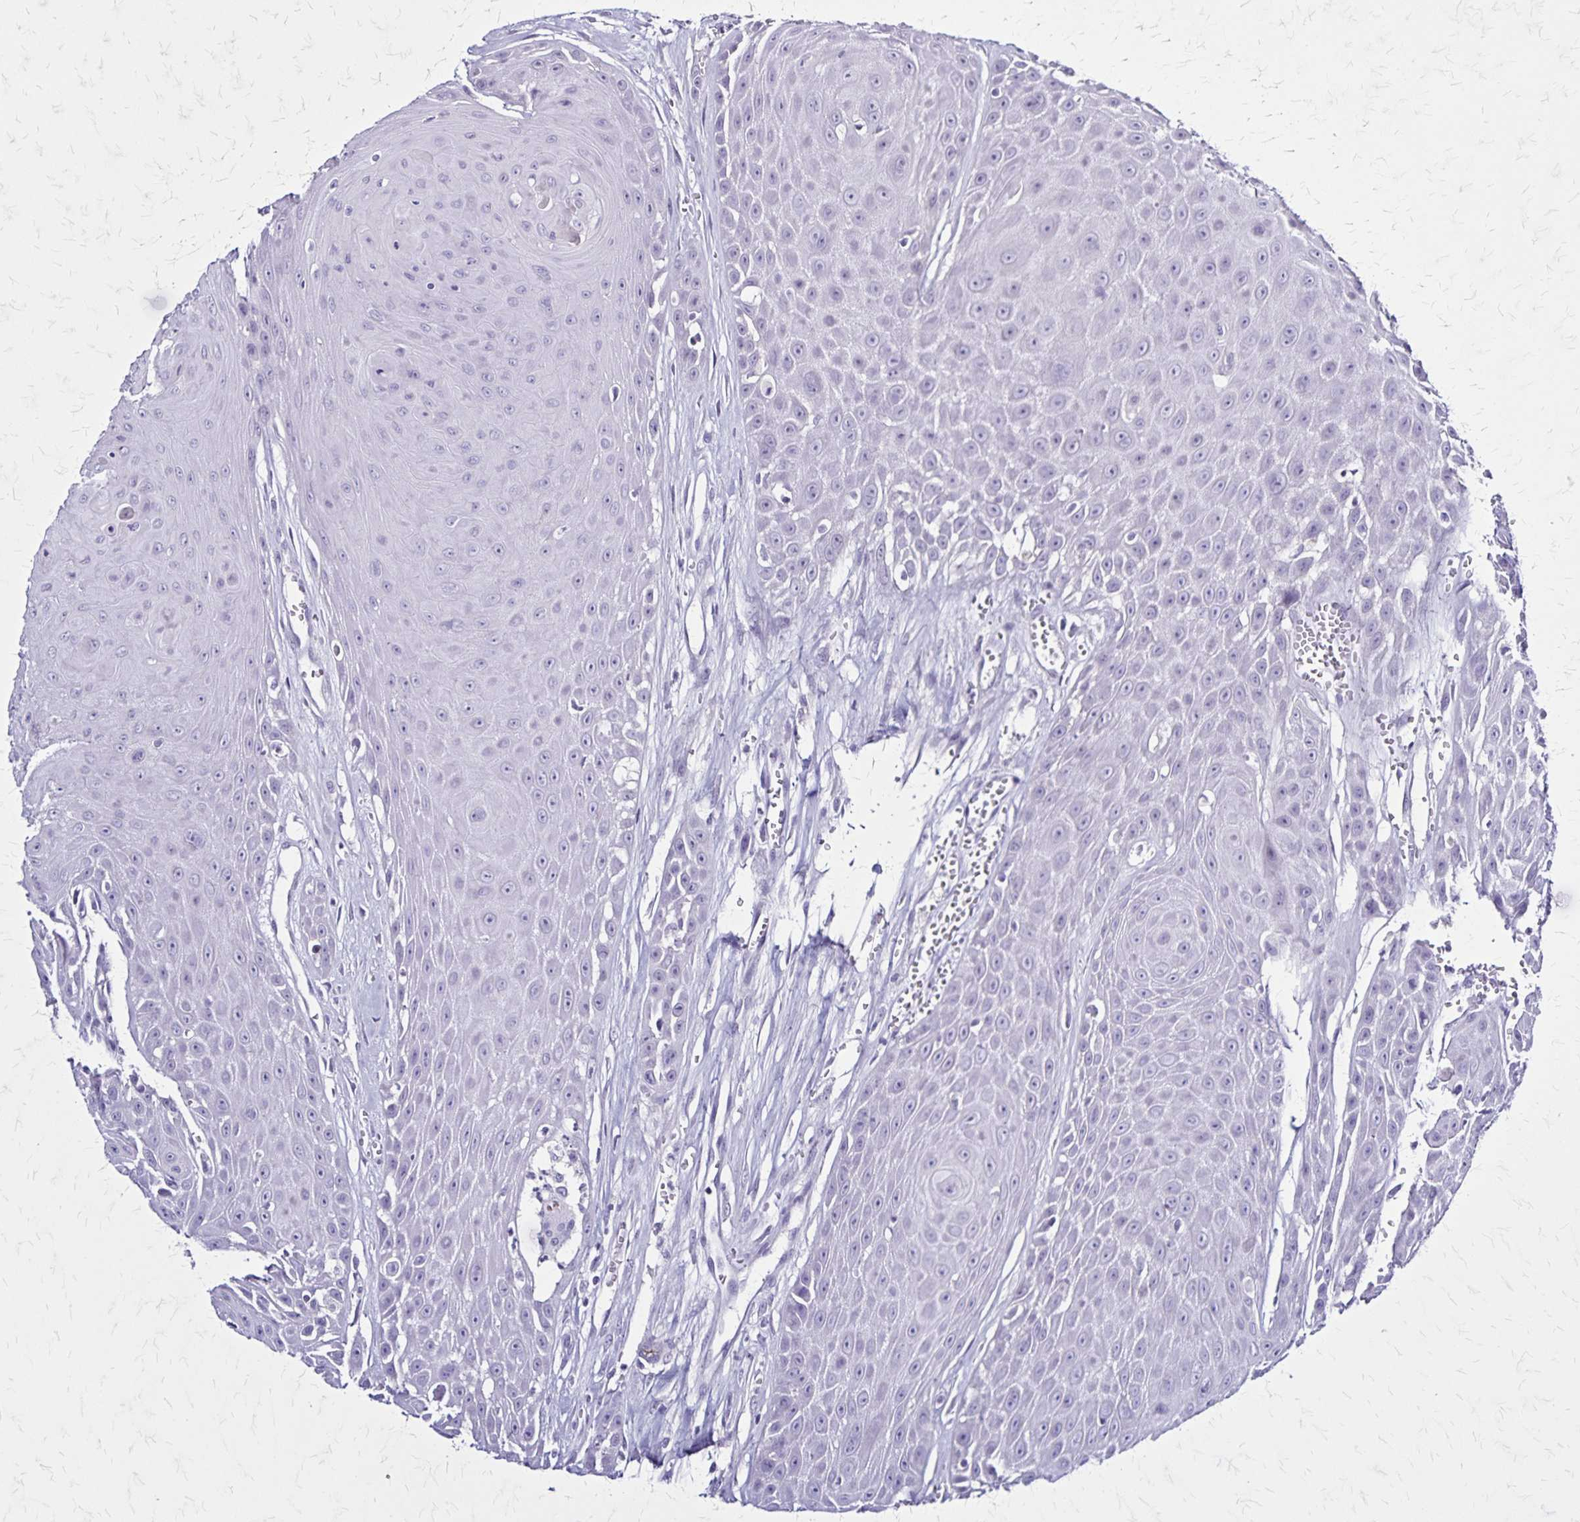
{"staining": {"intensity": "negative", "quantity": "none", "location": "none"}, "tissue": "head and neck cancer", "cell_type": "Tumor cells", "image_type": "cancer", "snomed": [{"axis": "morphology", "description": "Squamous cell carcinoma, NOS"}, {"axis": "topography", "description": "Oral tissue"}, {"axis": "topography", "description": "Head-Neck"}], "caption": "The immunohistochemistry photomicrograph has no significant positivity in tumor cells of head and neck squamous cell carcinoma tissue.", "gene": "PLXNA4", "patient": {"sex": "male", "age": 81}}